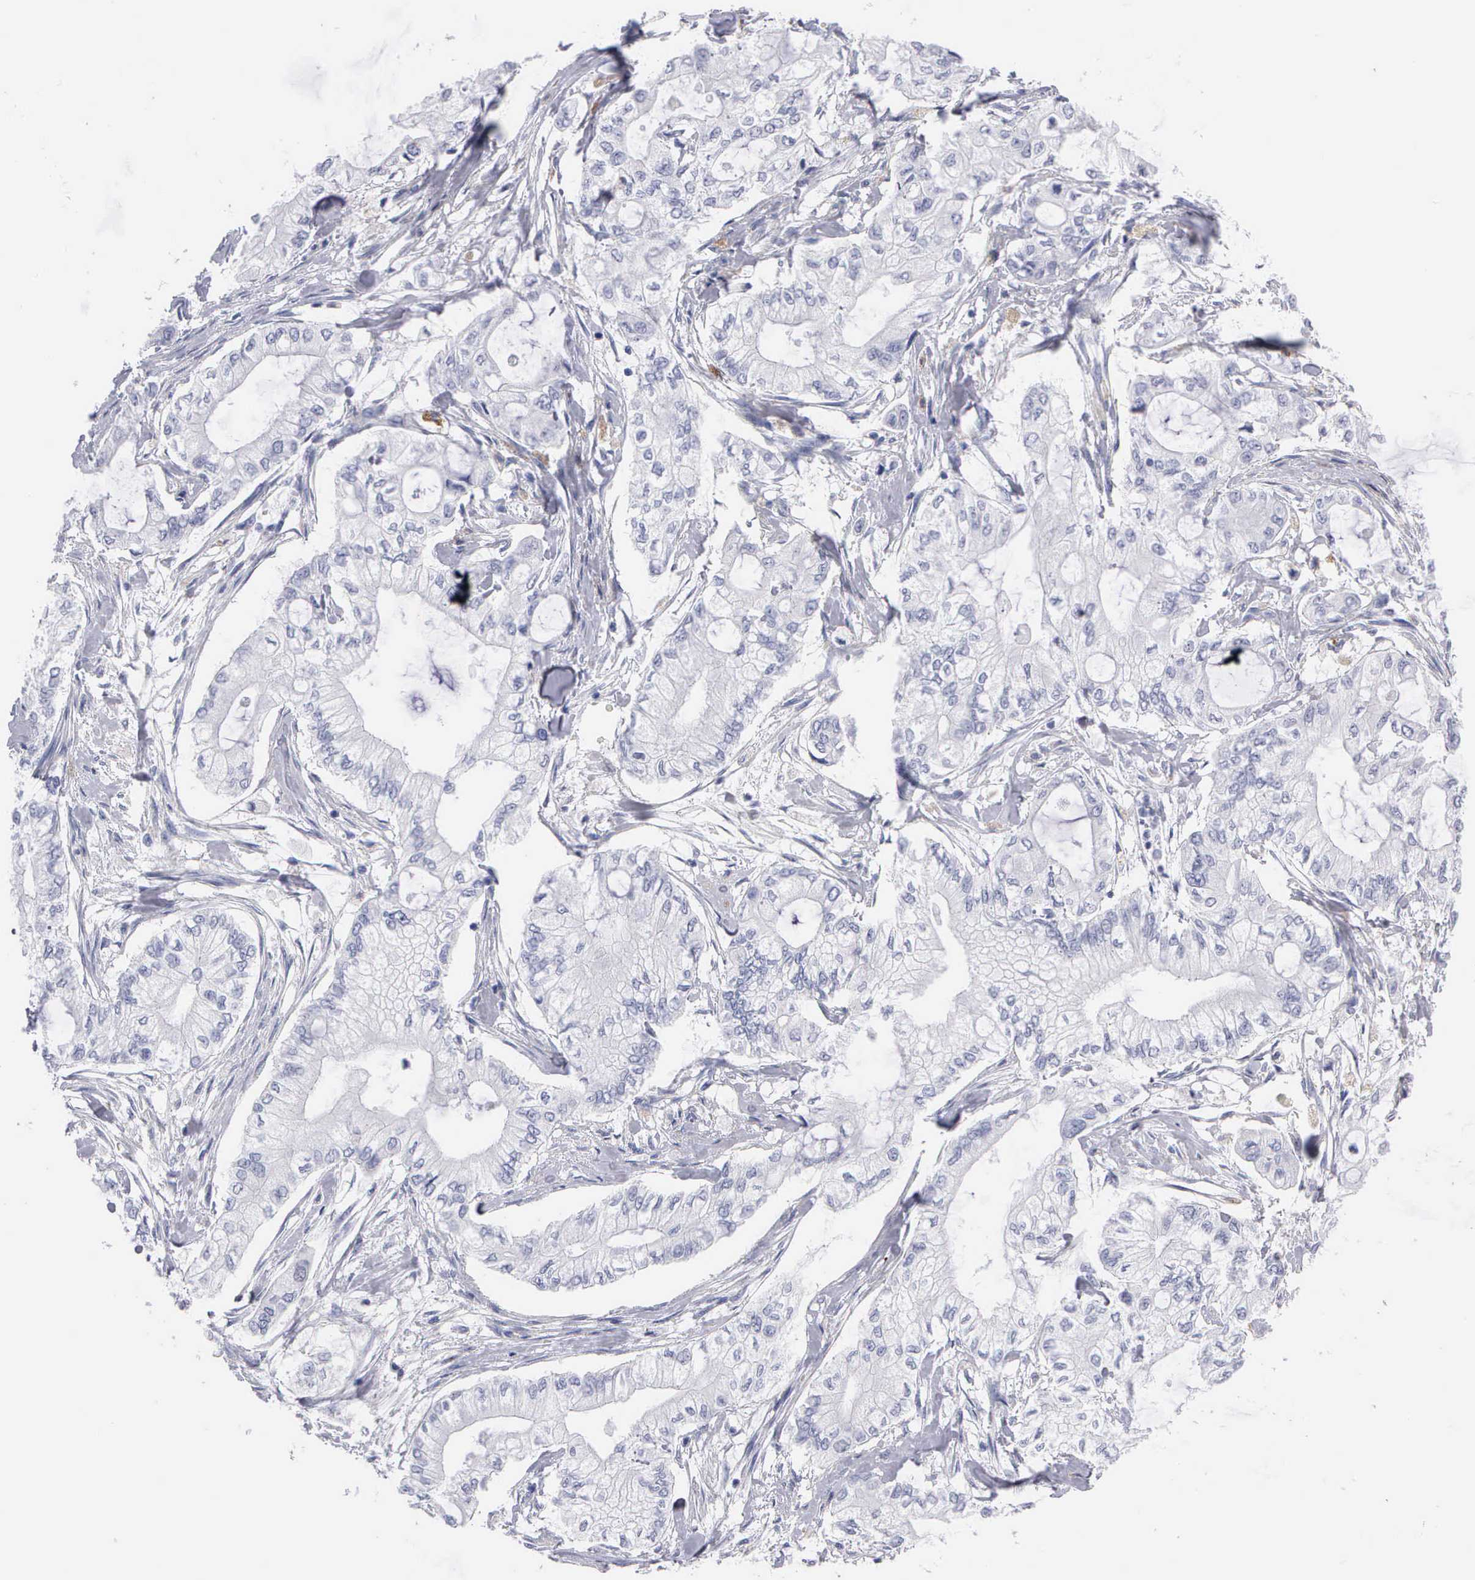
{"staining": {"intensity": "negative", "quantity": "none", "location": "none"}, "tissue": "pancreatic cancer", "cell_type": "Tumor cells", "image_type": "cancer", "snomed": [{"axis": "morphology", "description": "Adenocarcinoma, NOS"}, {"axis": "topography", "description": "Pancreas"}], "caption": "There is no significant positivity in tumor cells of pancreatic cancer (adenocarcinoma). (Brightfield microscopy of DAB (3,3'-diaminobenzidine) immunohistochemistry (IHC) at high magnification).", "gene": "CTSL", "patient": {"sex": "male", "age": 79}}